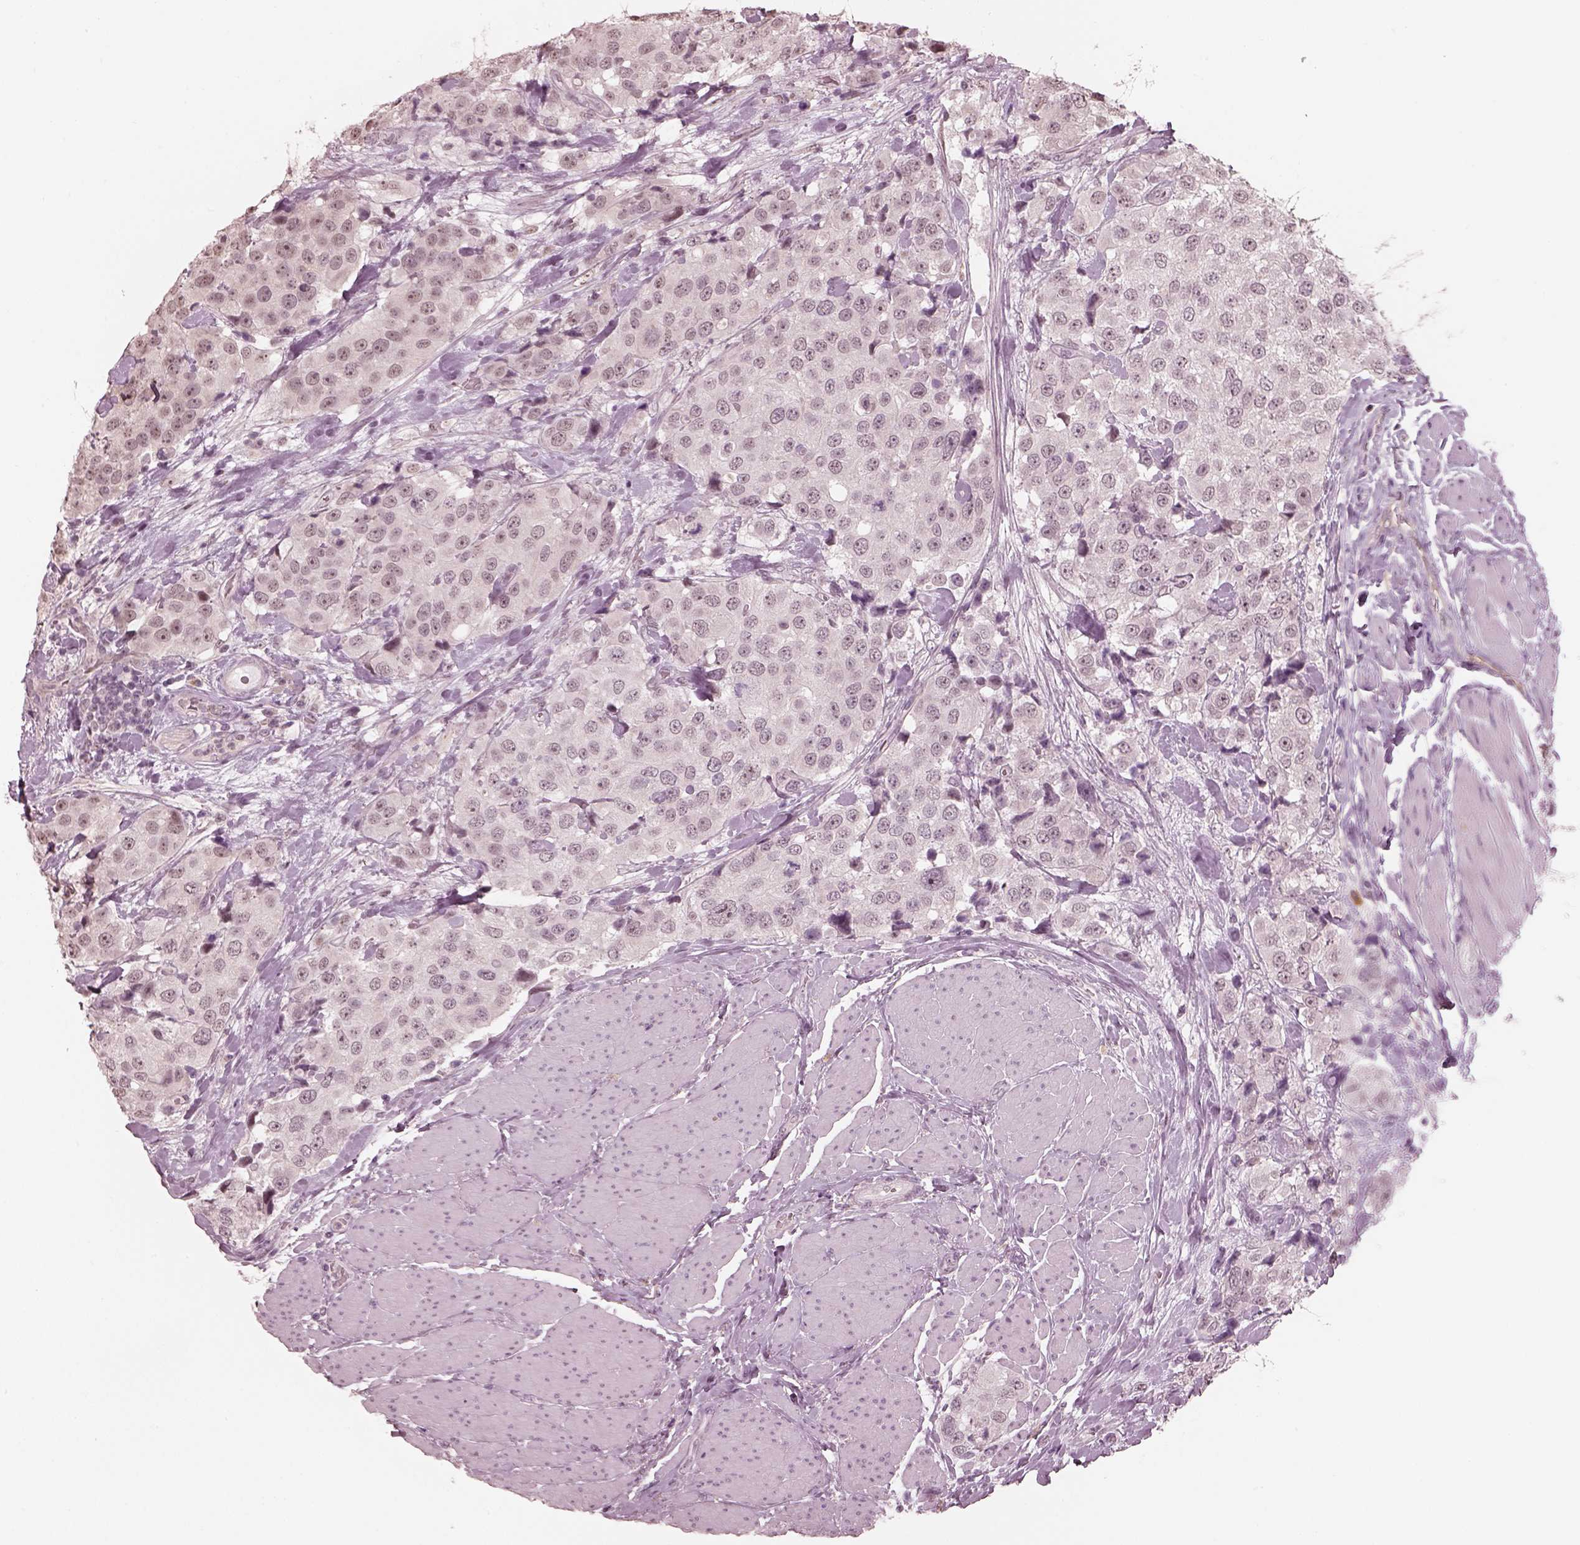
{"staining": {"intensity": "negative", "quantity": "none", "location": "none"}, "tissue": "urothelial cancer", "cell_type": "Tumor cells", "image_type": "cancer", "snomed": [{"axis": "morphology", "description": "Urothelial carcinoma, High grade"}, {"axis": "topography", "description": "Urinary bladder"}], "caption": "Immunohistochemistry of urothelial carcinoma (high-grade) demonstrates no staining in tumor cells.", "gene": "RPGRIP1", "patient": {"sex": "female", "age": 64}}